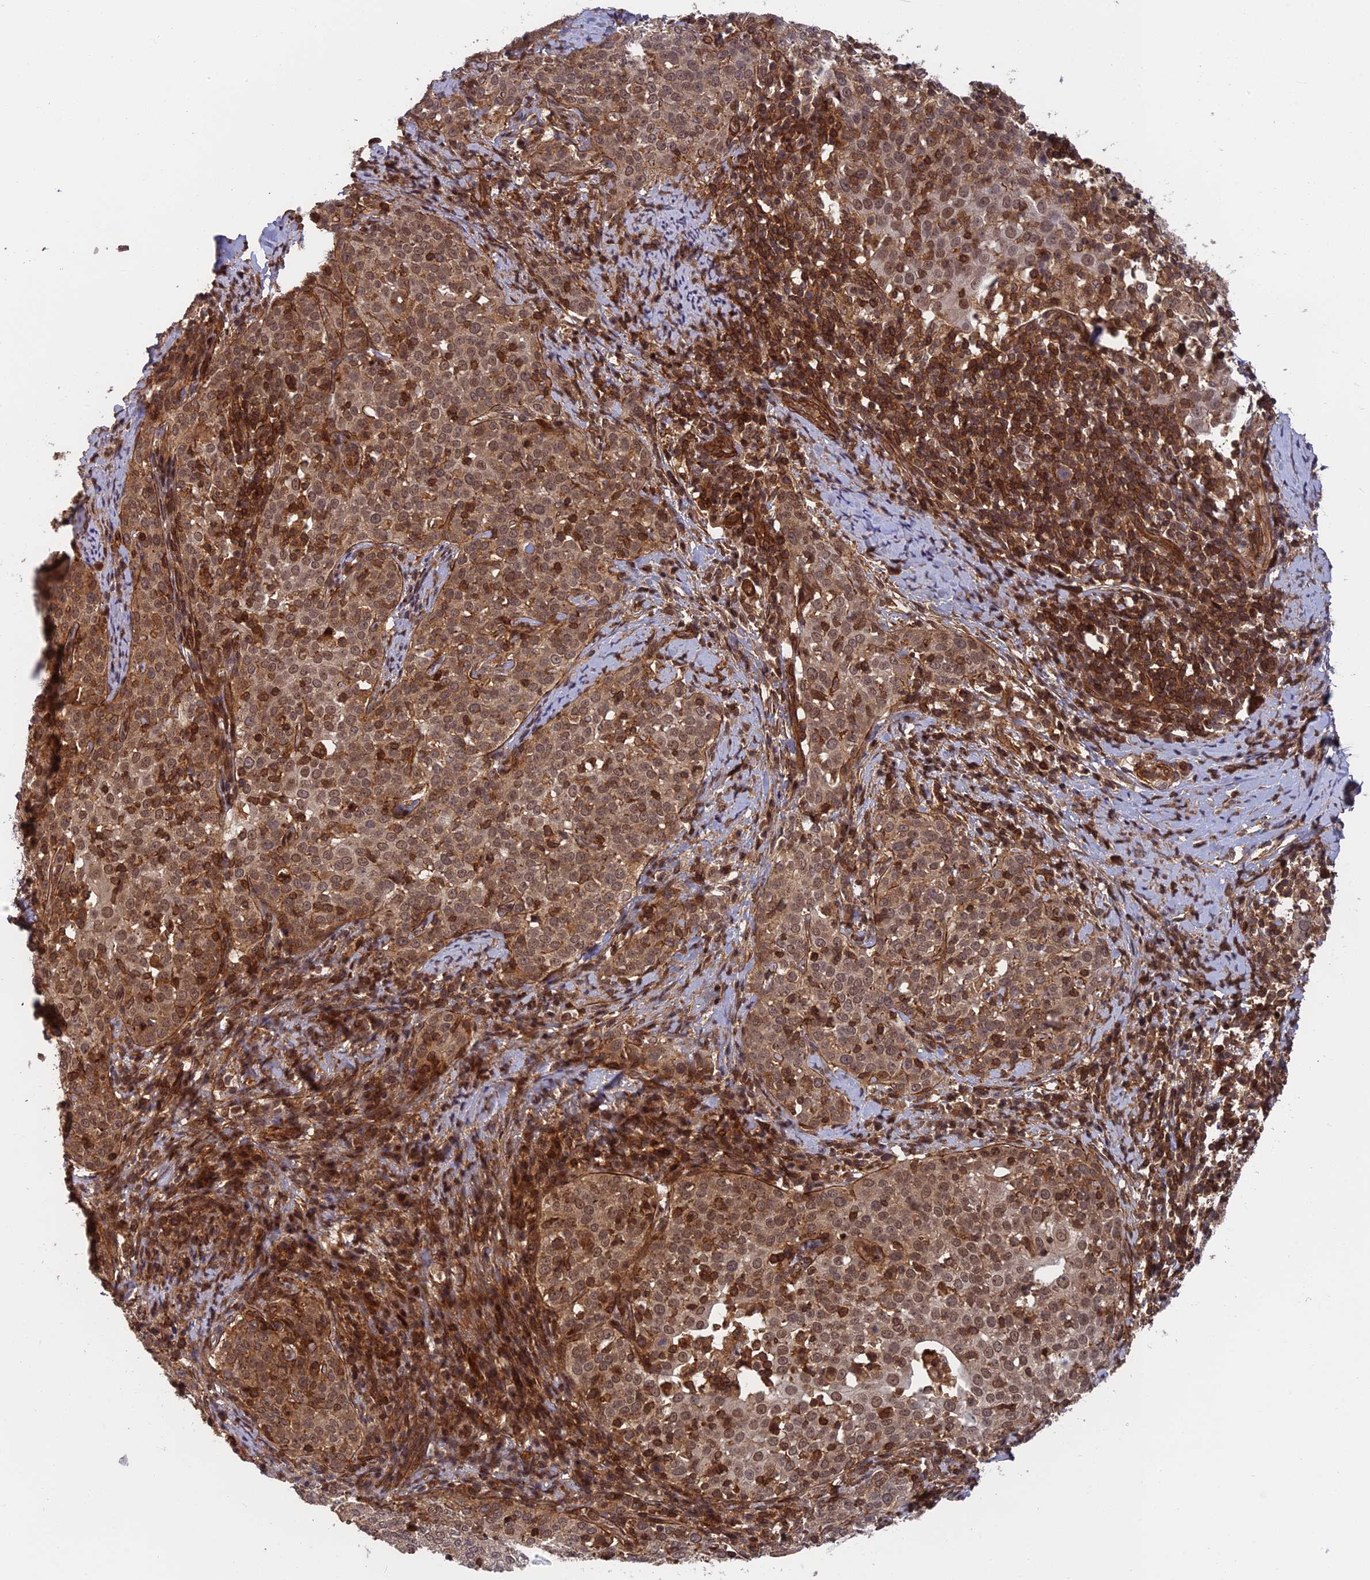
{"staining": {"intensity": "moderate", "quantity": ">75%", "location": "cytoplasmic/membranous,nuclear"}, "tissue": "cervical cancer", "cell_type": "Tumor cells", "image_type": "cancer", "snomed": [{"axis": "morphology", "description": "Squamous cell carcinoma, NOS"}, {"axis": "topography", "description": "Cervix"}], "caption": "Cervical cancer (squamous cell carcinoma) tissue demonstrates moderate cytoplasmic/membranous and nuclear positivity in about >75% of tumor cells (IHC, brightfield microscopy, high magnification).", "gene": "OSBPL1A", "patient": {"sex": "female", "age": 57}}